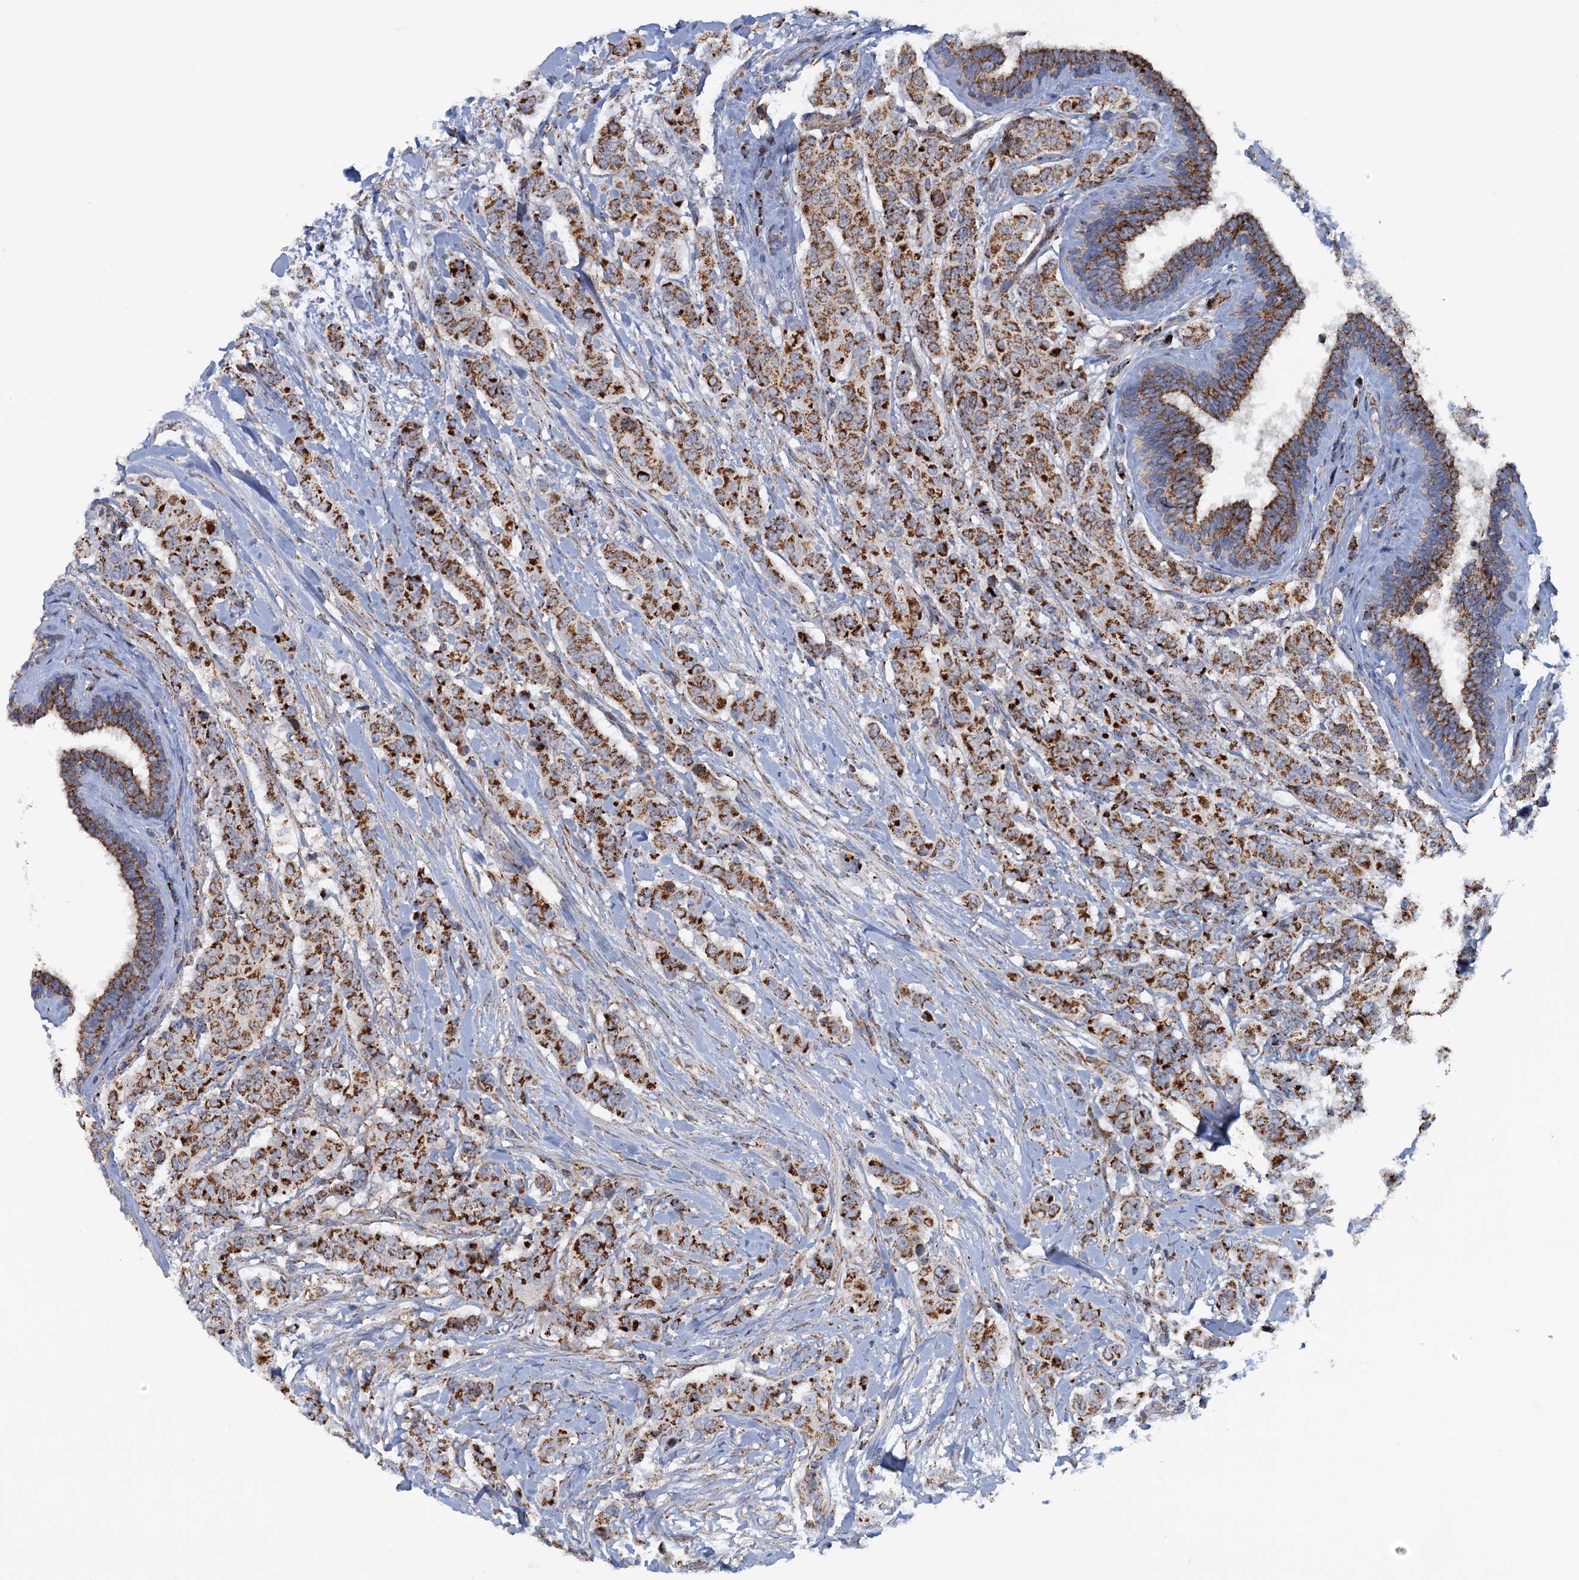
{"staining": {"intensity": "strong", "quantity": ">75%", "location": "cytoplasmic/membranous"}, "tissue": "breast cancer", "cell_type": "Tumor cells", "image_type": "cancer", "snomed": [{"axis": "morphology", "description": "Duct carcinoma"}, {"axis": "topography", "description": "Breast"}], "caption": "Strong cytoplasmic/membranous protein staining is seen in about >75% of tumor cells in breast cancer.", "gene": "GTPBP3", "patient": {"sex": "female", "age": 40}}